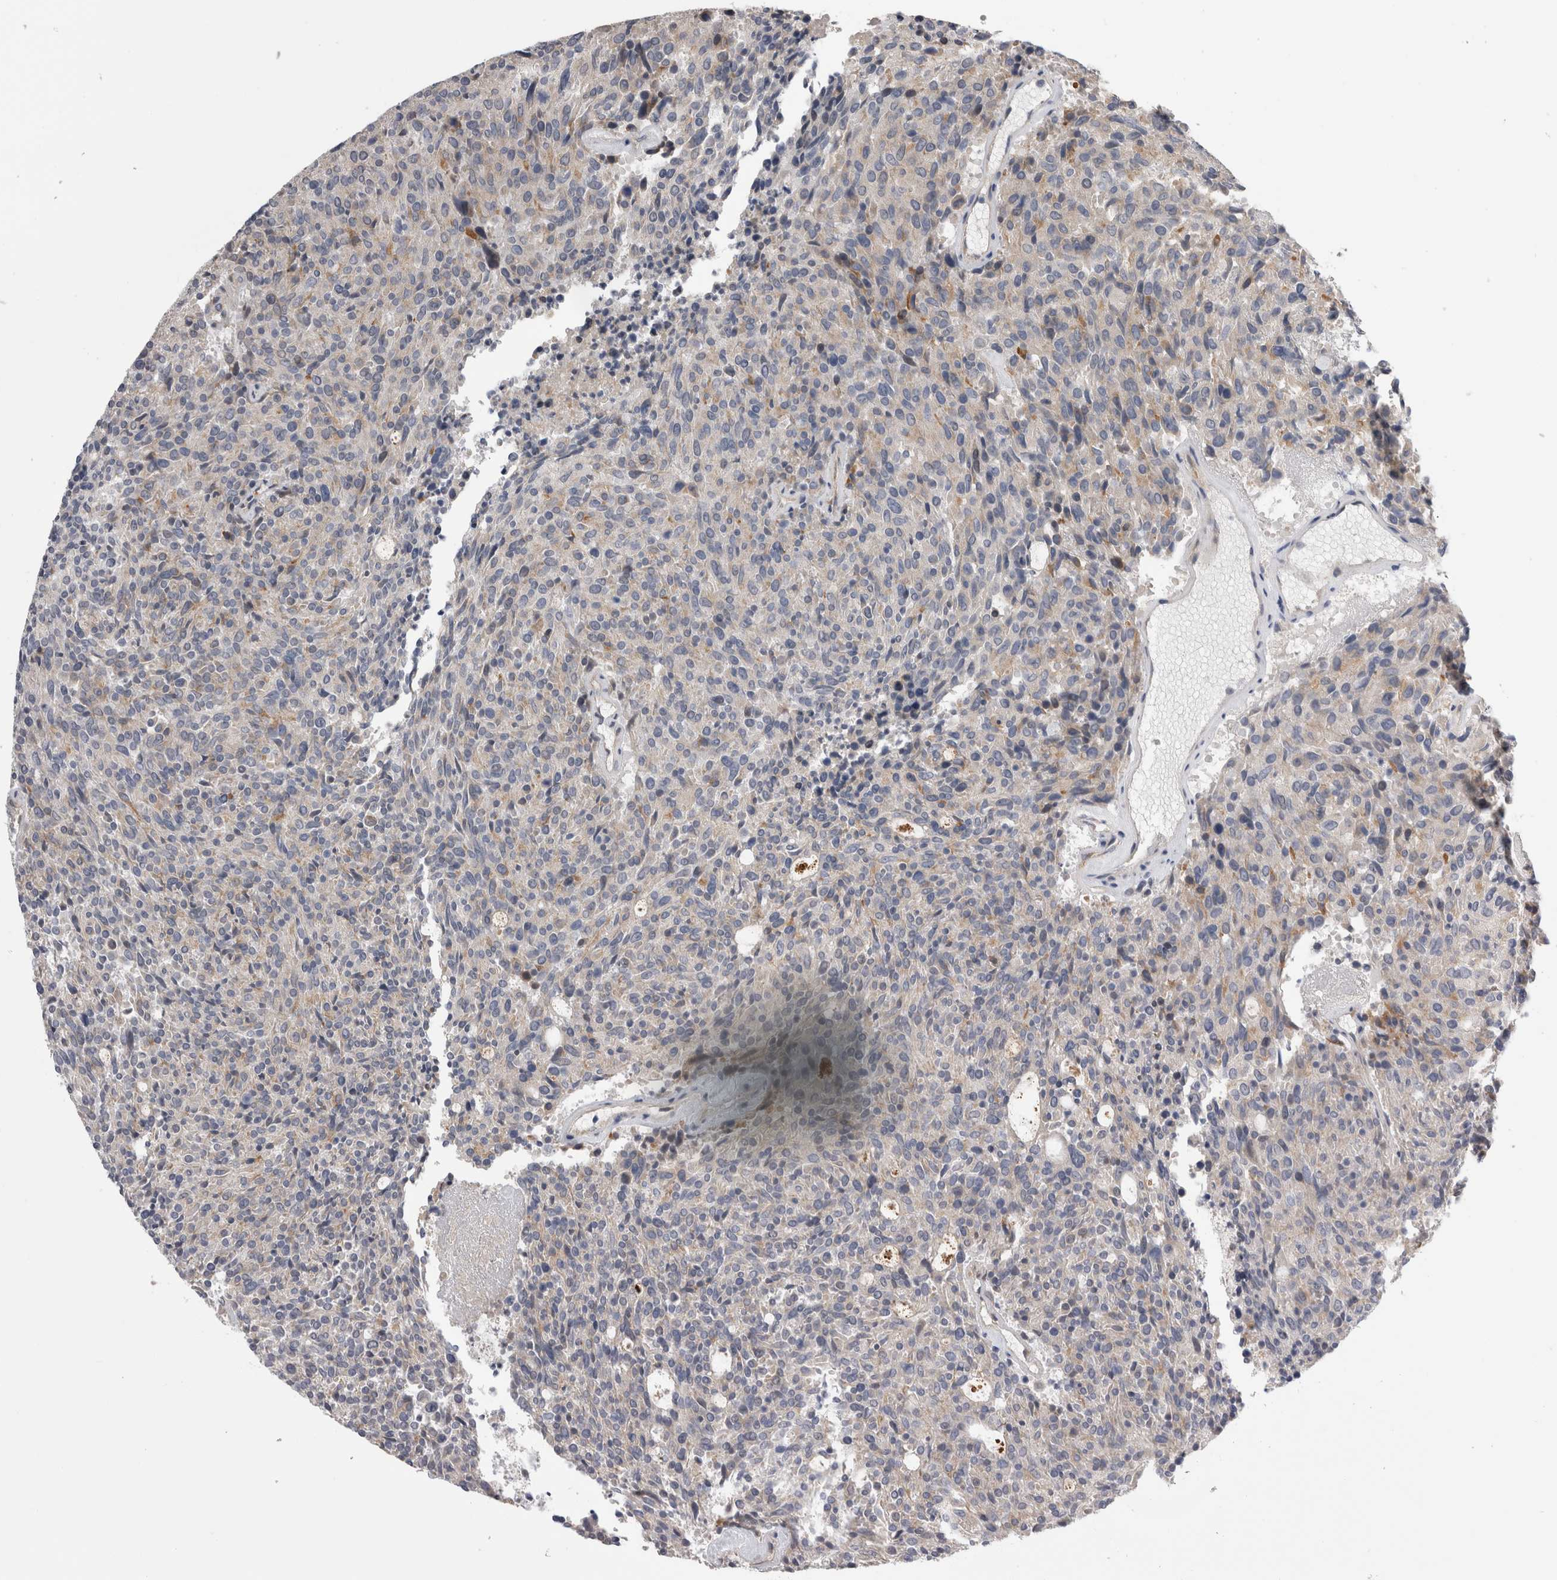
{"staining": {"intensity": "moderate", "quantity": "<25%", "location": "cytoplasmic/membranous"}, "tissue": "carcinoid", "cell_type": "Tumor cells", "image_type": "cancer", "snomed": [{"axis": "morphology", "description": "Carcinoid, malignant, NOS"}, {"axis": "topography", "description": "Pancreas"}], "caption": "Immunohistochemistry photomicrograph of malignant carcinoid stained for a protein (brown), which shows low levels of moderate cytoplasmic/membranous positivity in about <25% of tumor cells.", "gene": "ARHGAP29", "patient": {"sex": "female", "age": 54}}